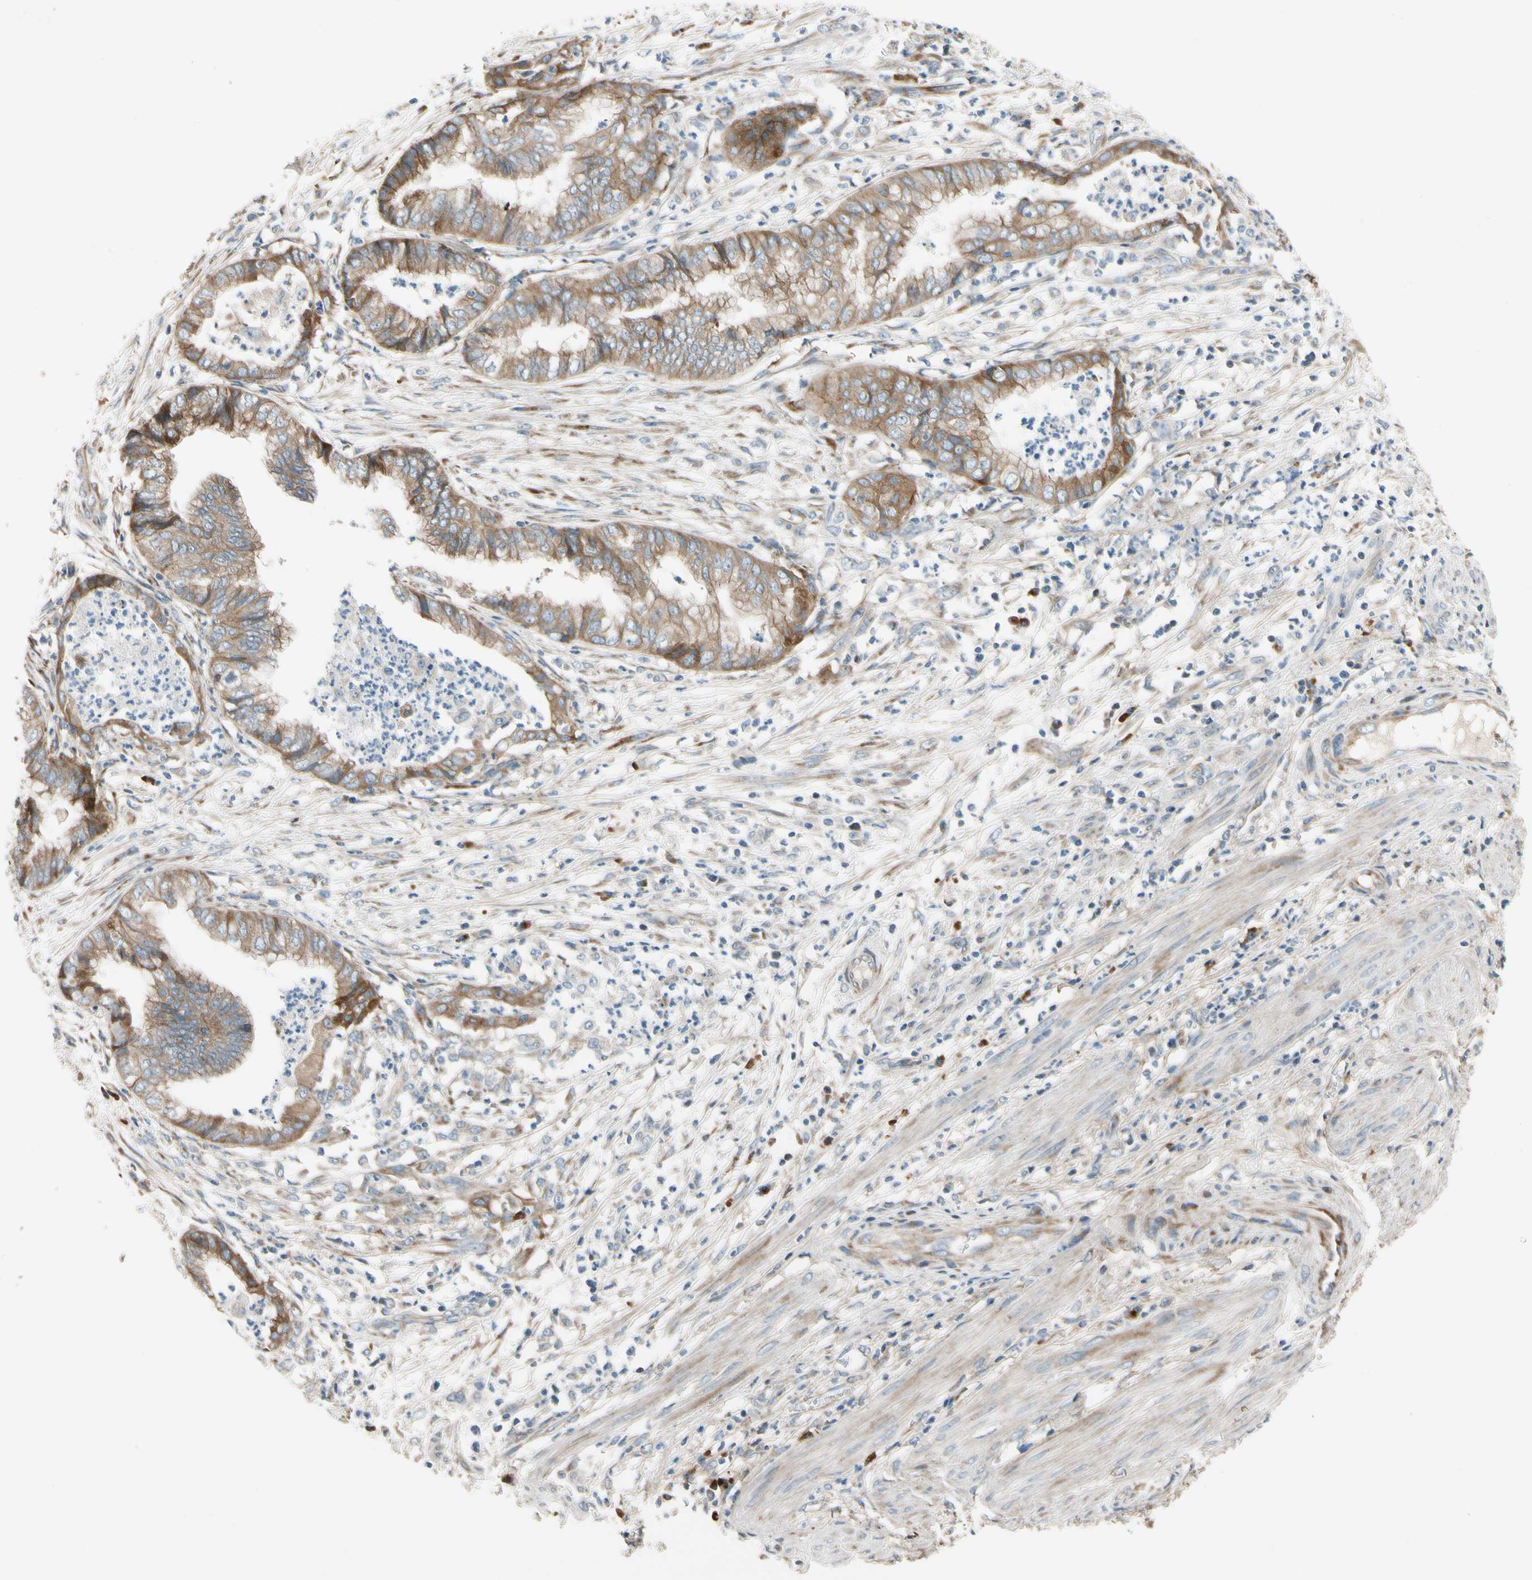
{"staining": {"intensity": "moderate", "quantity": ">75%", "location": "cytoplasmic/membranous"}, "tissue": "endometrial cancer", "cell_type": "Tumor cells", "image_type": "cancer", "snomed": [{"axis": "morphology", "description": "Necrosis, NOS"}, {"axis": "morphology", "description": "Adenocarcinoma, NOS"}, {"axis": "topography", "description": "Endometrium"}], "caption": "Endometrial cancer (adenocarcinoma) was stained to show a protein in brown. There is medium levels of moderate cytoplasmic/membranous expression in about >75% of tumor cells.", "gene": "MST1R", "patient": {"sex": "female", "age": 79}}